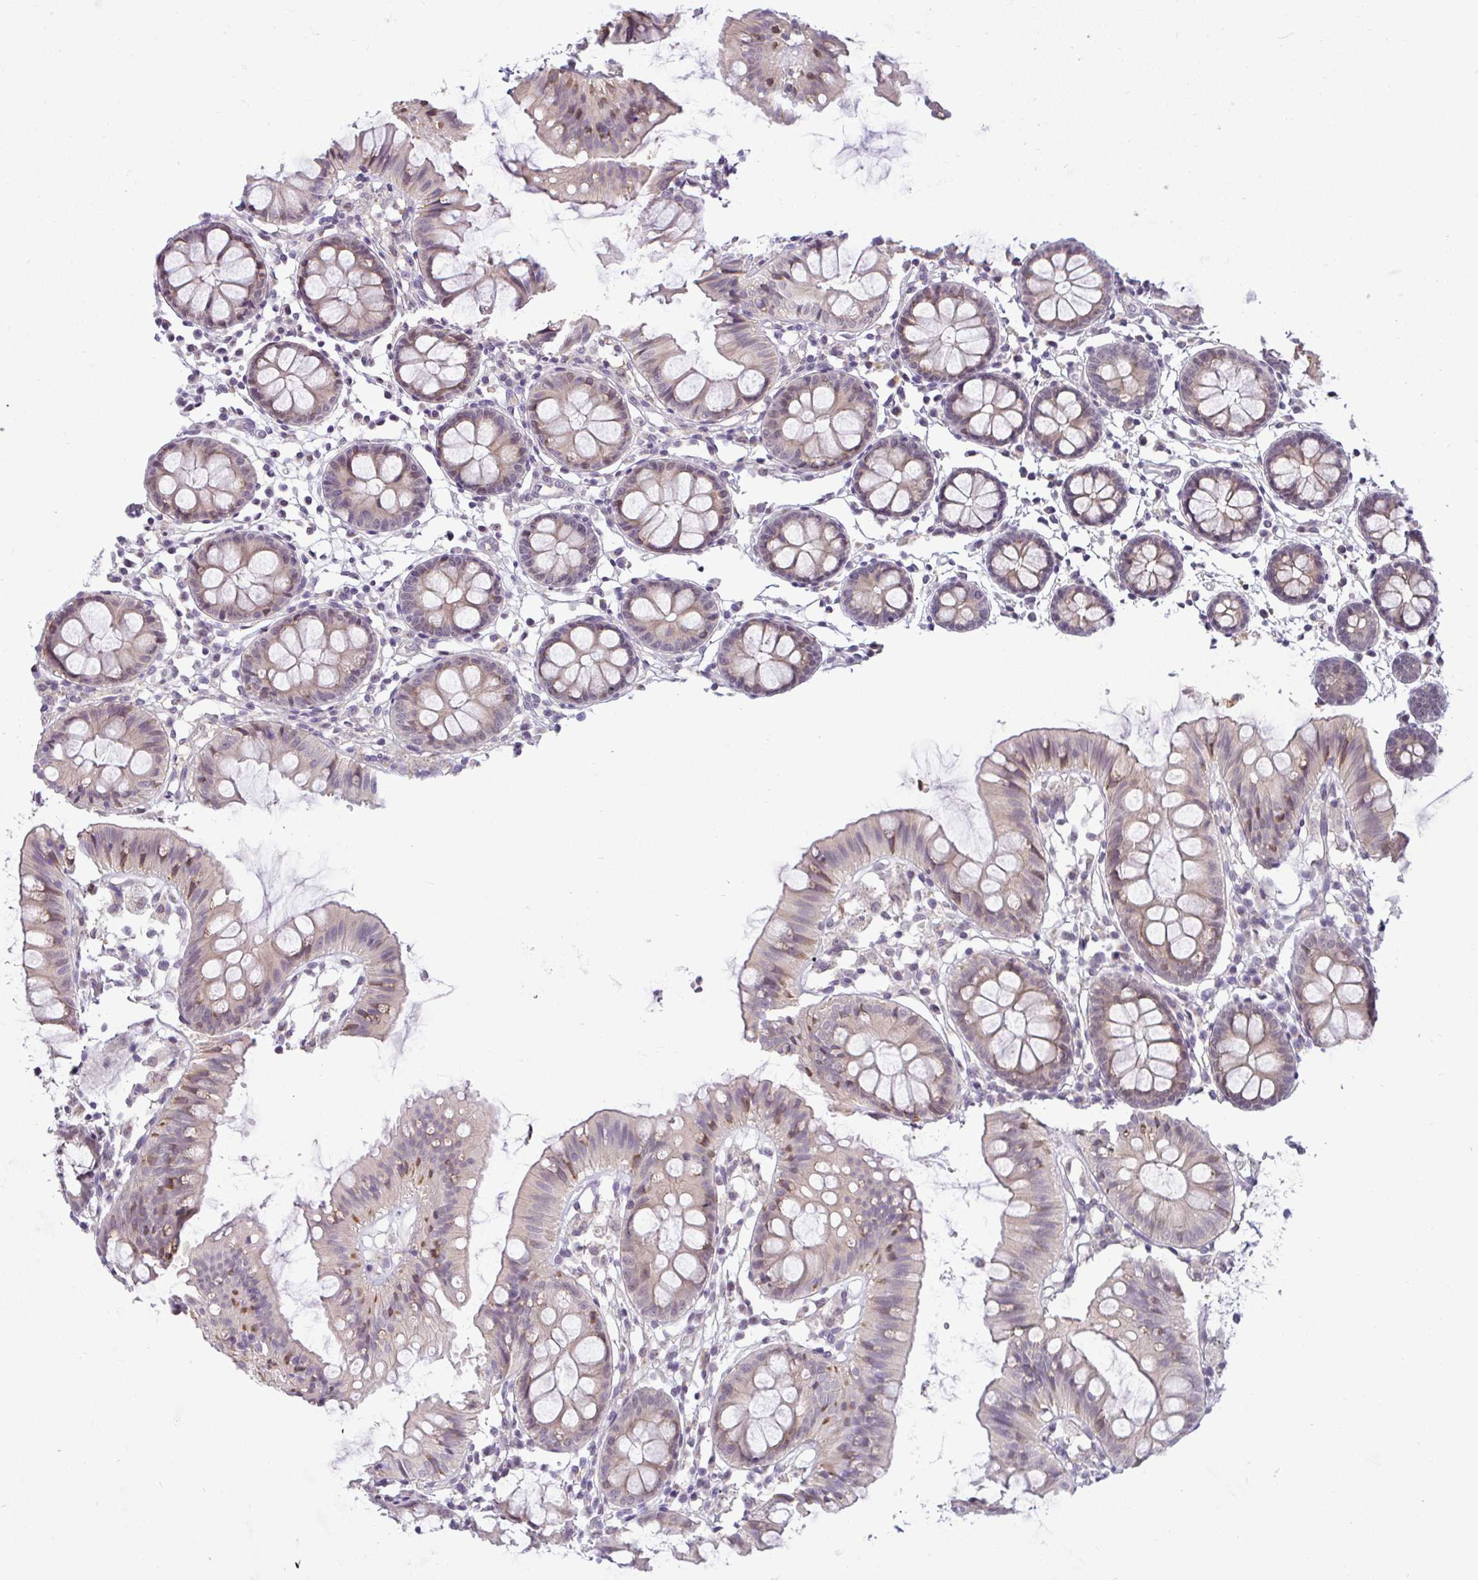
{"staining": {"intensity": "weak", "quantity": "<25%", "location": "cytoplasmic/membranous"}, "tissue": "colon", "cell_type": "Glandular cells", "image_type": "normal", "snomed": [{"axis": "morphology", "description": "Normal tissue, NOS"}, {"axis": "topography", "description": "Colon"}], "caption": "Photomicrograph shows no significant protein positivity in glandular cells of benign colon.", "gene": "DZIP1", "patient": {"sex": "female", "age": 84}}